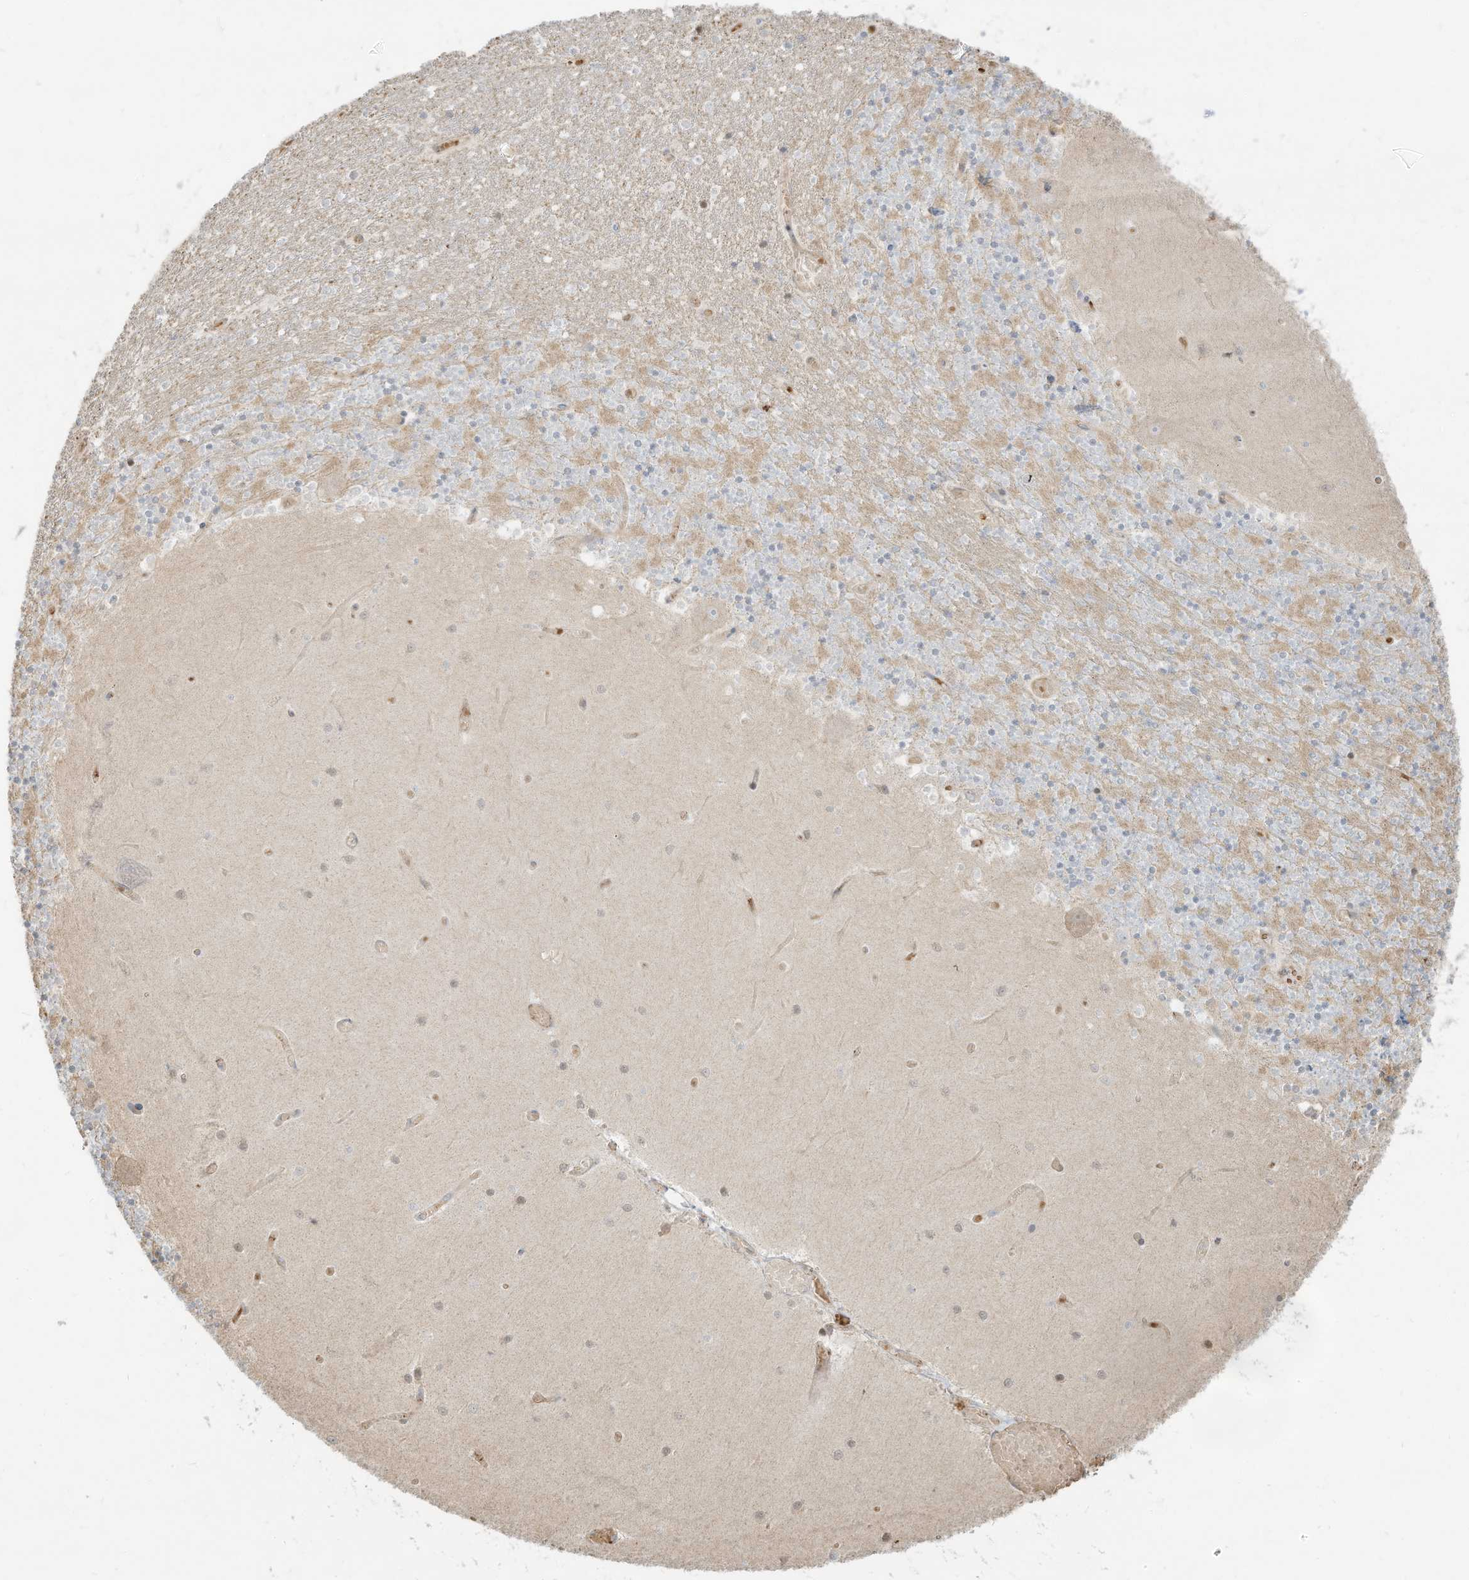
{"staining": {"intensity": "weak", "quantity": "25%-75%", "location": "cytoplasmic/membranous"}, "tissue": "cerebellum", "cell_type": "Cells in granular layer", "image_type": "normal", "snomed": [{"axis": "morphology", "description": "Normal tissue, NOS"}, {"axis": "topography", "description": "Cerebellum"}], "caption": "DAB immunohistochemical staining of normal cerebellum reveals weak cytoplasmic/membranous protein positivity in about 25%-75% of cells in granular layer. (DAB IHC, brown staining for protein, blue staining for nuclei).", "gene": "OFD1", "patient": {"sex": "female", "age": 28}}